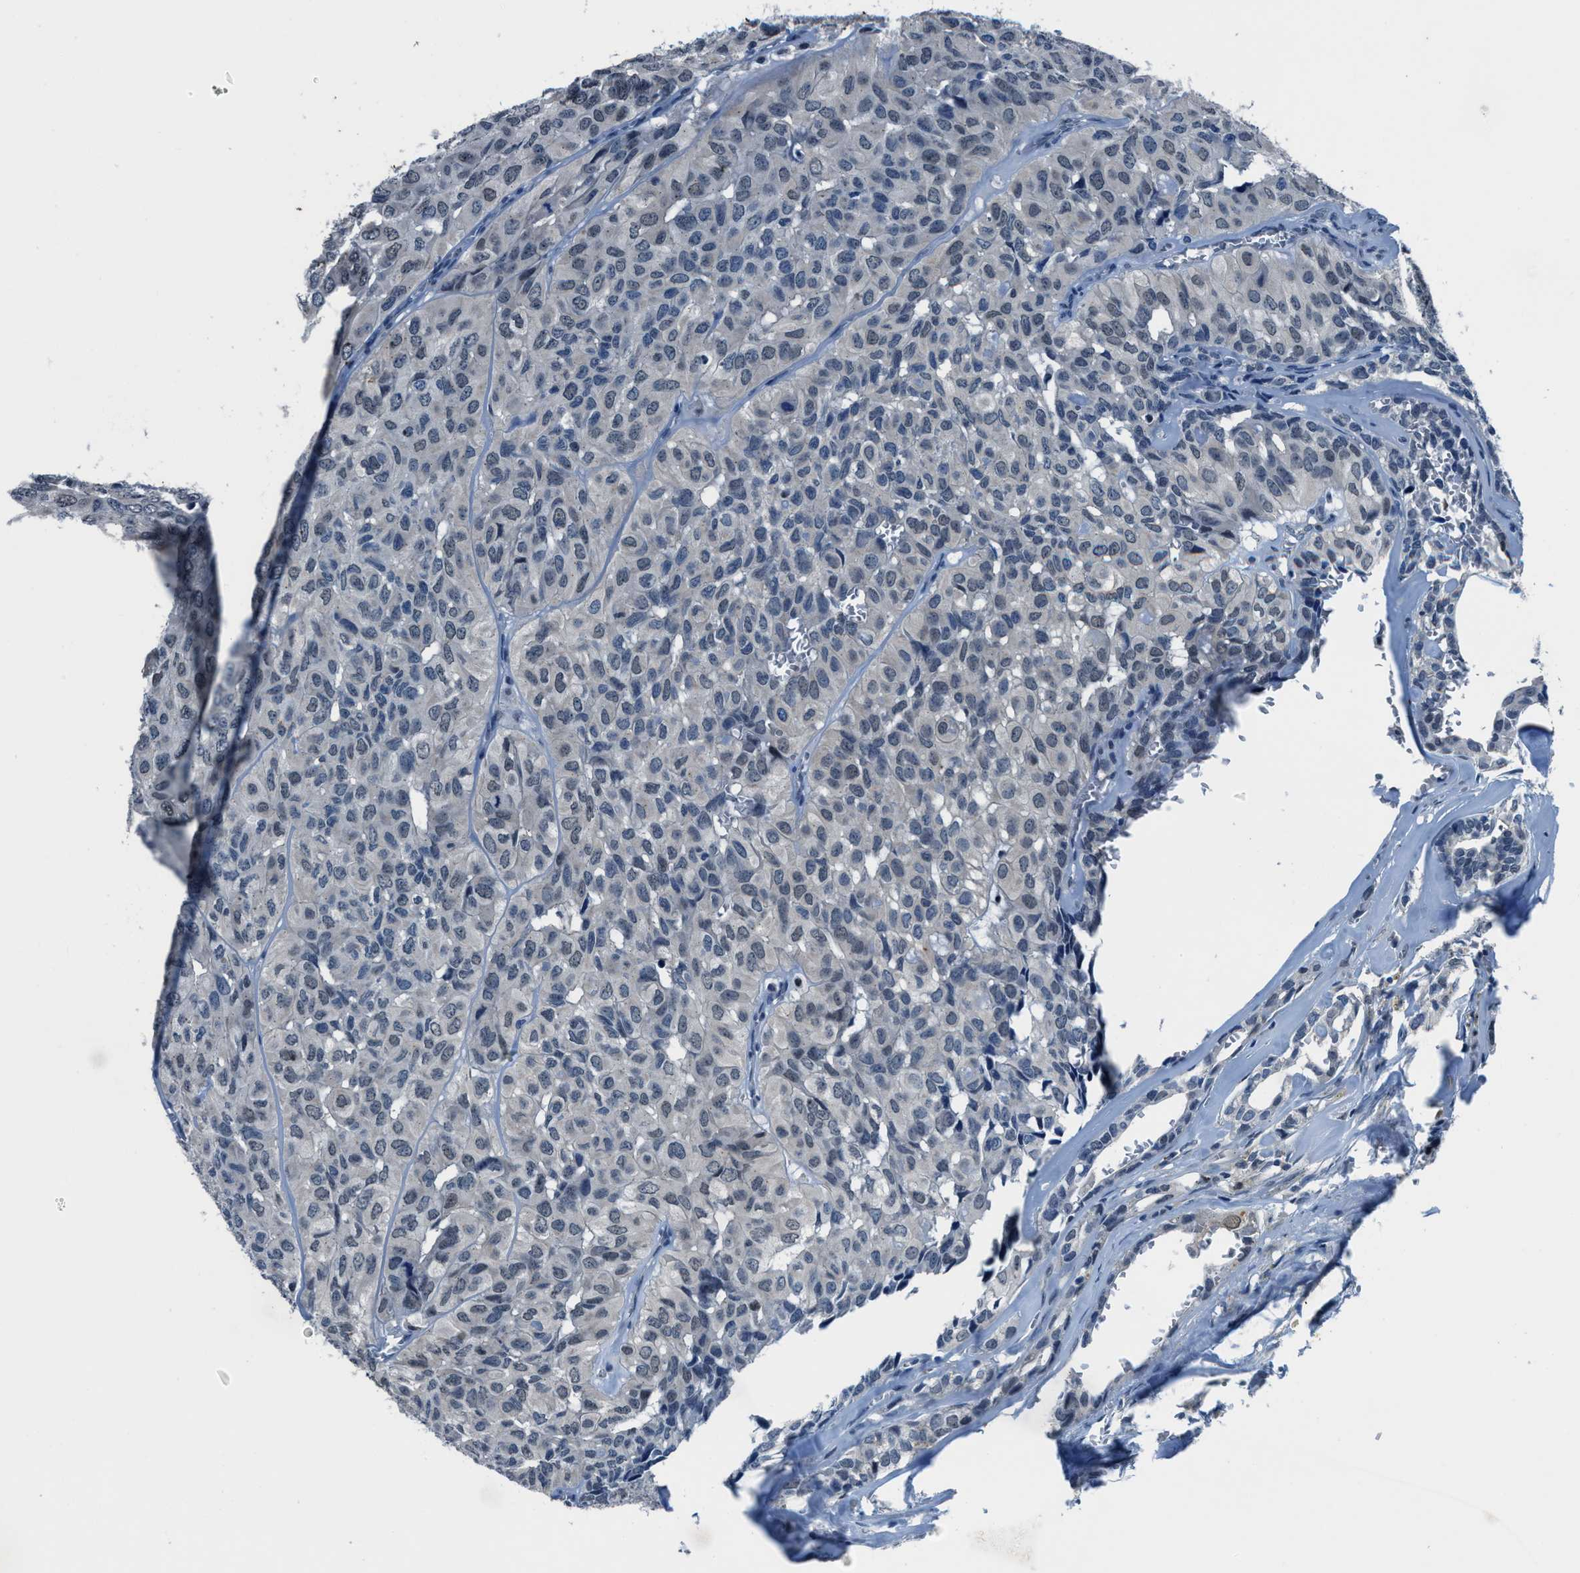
{"staining": {"intensity": "negative", "quantity": "none", "location": "none"}, "tissue": "head and neck cancer", "cell_type": "Tumor cells", "image_type": "cancer", "snomed": [{"axis": "morphology", "description": "Adenocarcinoma, NOS"}, {"axis": "topography", "description": "Salivary gland, NOS"}, {"axis": "topography", "description": "Head-Neck"}], "caption": "A histopathology image of head and neck adenocarcinoma stained for a protein exhibits no brown staining in tumor cells. (DAB immunohistochemistry with hematoxylin counter stain).", "gene": "DUSP19", "patient": {"sex": "female", "age": 76}}